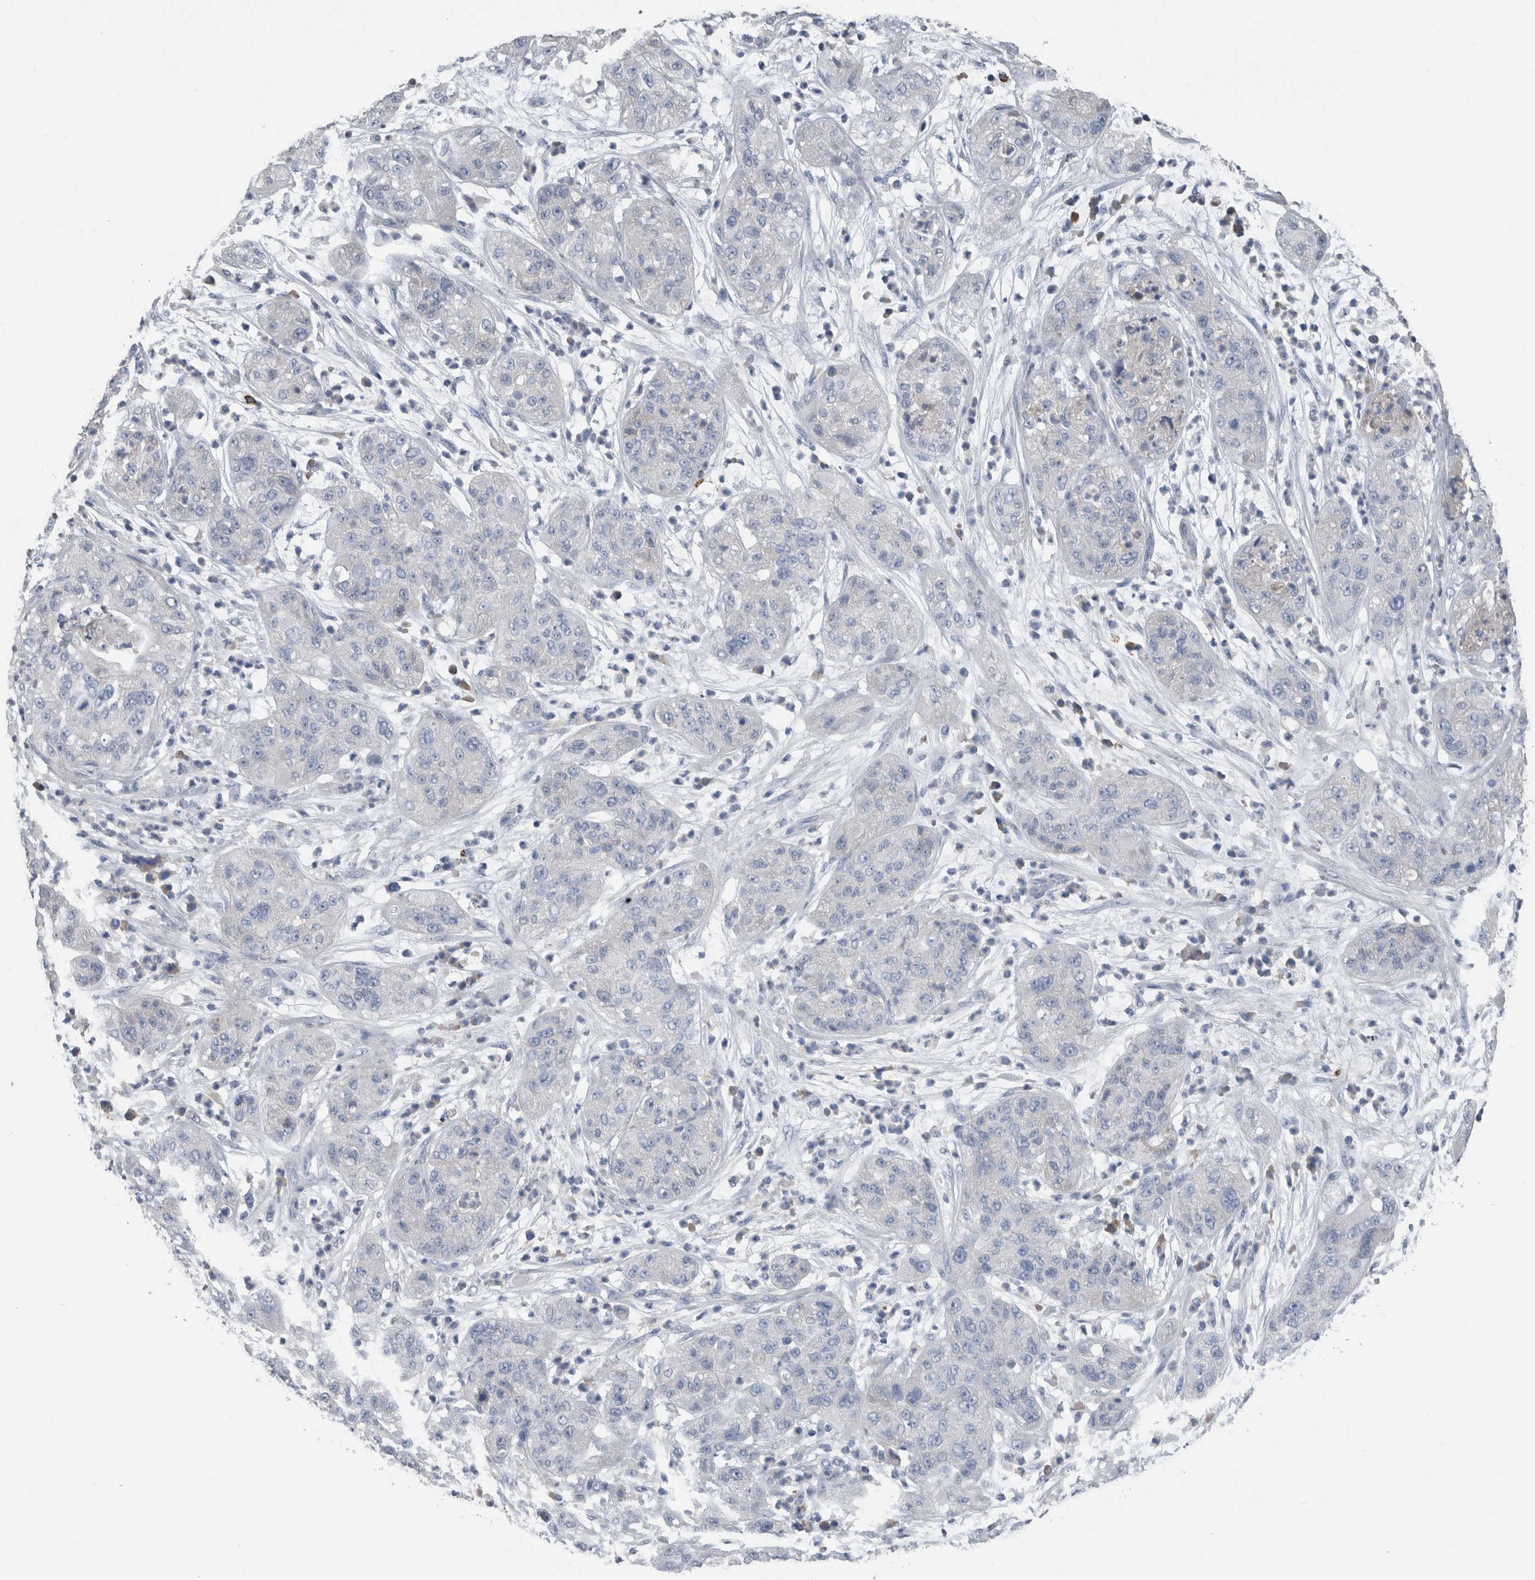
{"staining": {"intensity": "negative", "quantity": "none", "location": "none"}, "tissue": "pancreatic cancer", "cell_type": "Tumor cells", "image_type": "cancer", "snomed": [{"axis": "morphology", "description": "Adenocarcinoma, NOS"}, {"axis": "topography", "description": "Pancreas"}], "caption": "Immunohistochemistry (IHC) micrograph of neoplastic tissue: human pancreatic cancer stained with DAB displays no significant protein expression in tumor cells.", "gene": "CRNN", "patient": {"sex": "female", "age": 78}}